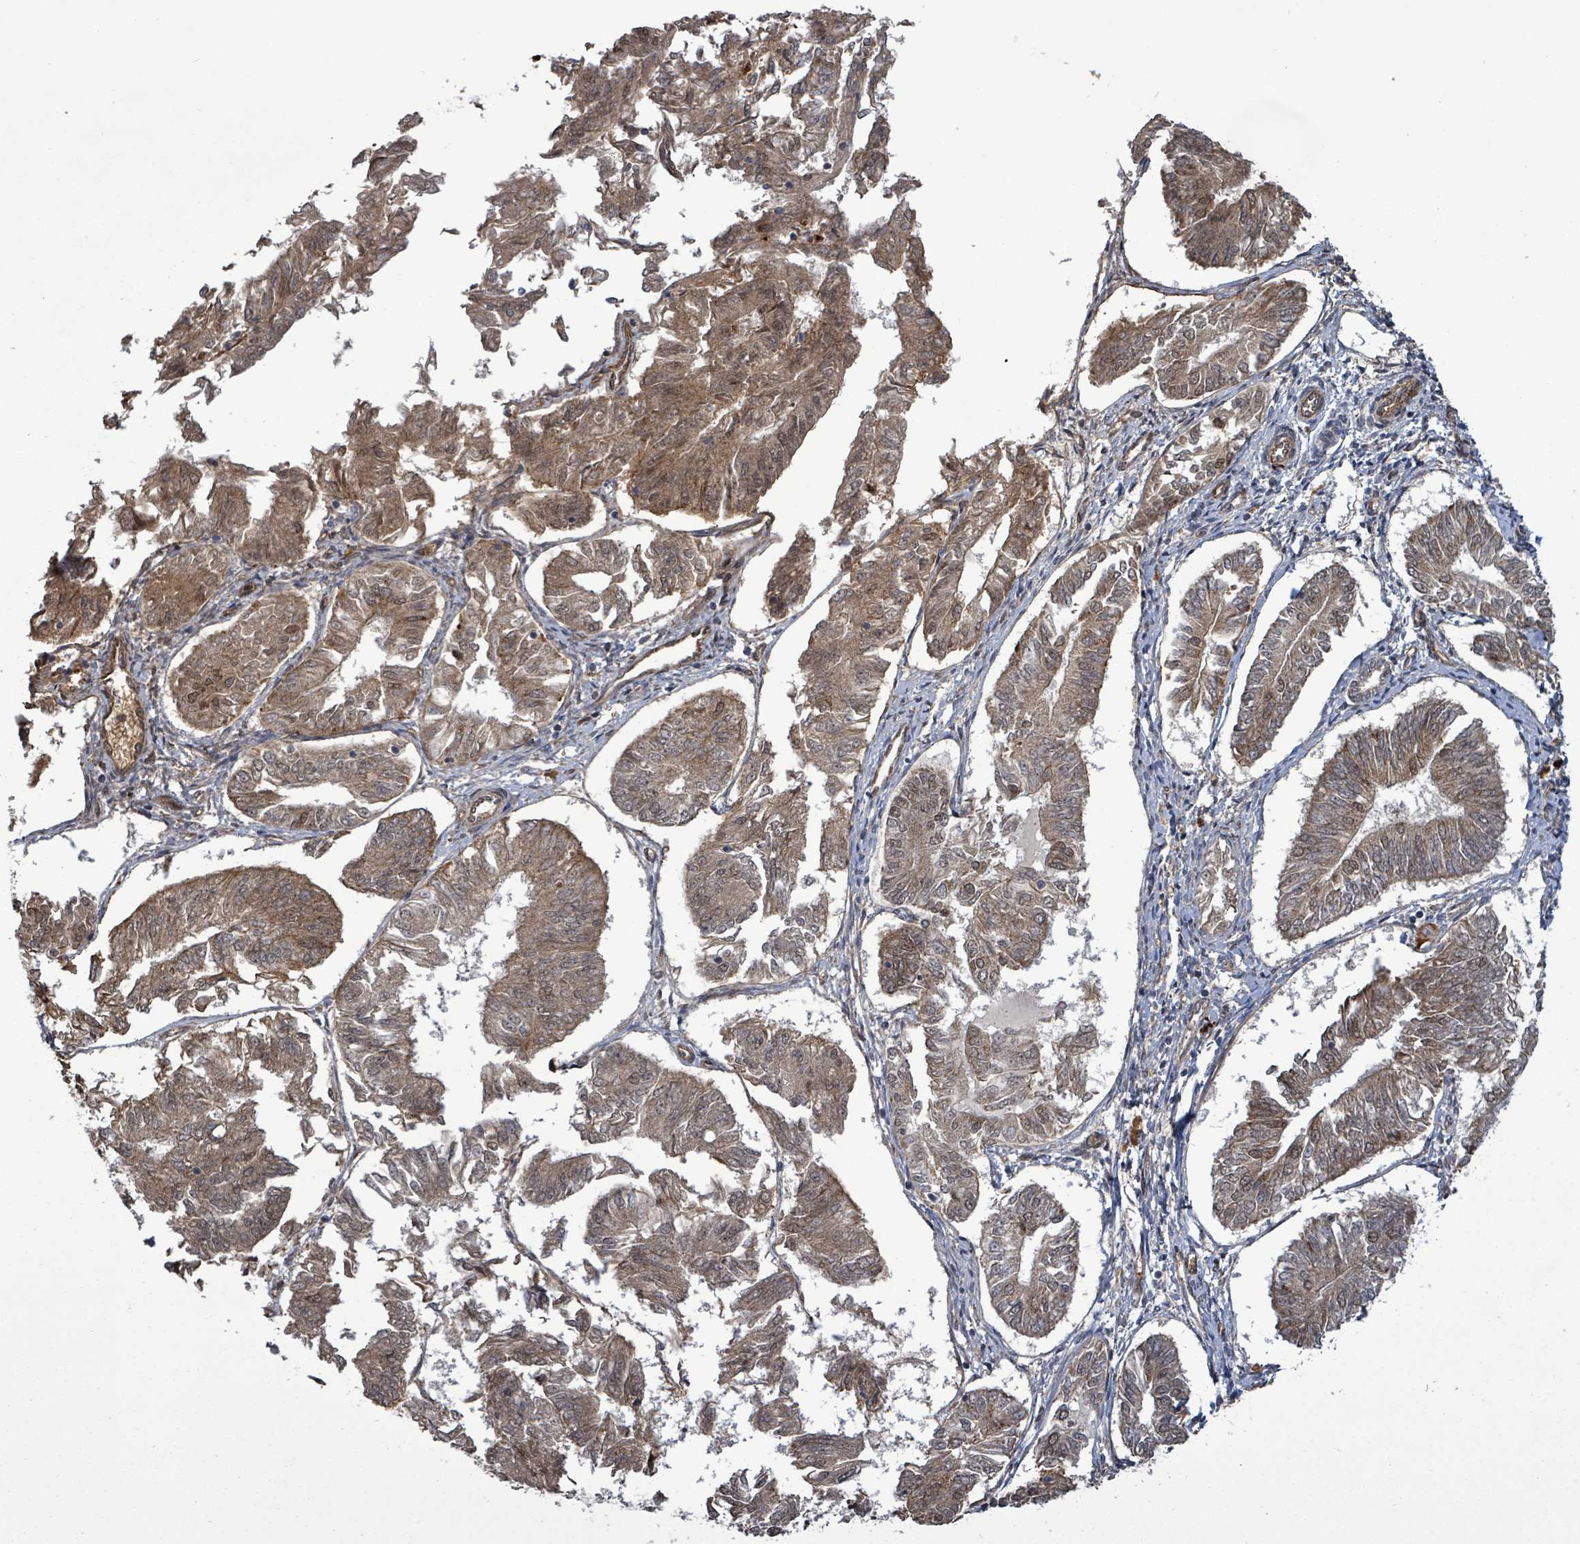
{"staining": {"intensity": "weak", "quantity": ">75%", "location": "cytoplasmic/membranous,nuclear"}, "tissue": "endometrial cancer", "cell_type": "Tumor cells", "image_type": "cancer", "snomed": [{"axis": "morphology", "description": "Adenocarcinoma, NOS"}, {"axis": "topography", "description": "Endometrium"}], "caption": "Tumor cells exhibit weak cytoplasmic/membranous and nuclear positivity in about >75% of cells in endometrial cancer.", "gene": "PATZ1", "patient": {"sex": "female", "age": 58}}